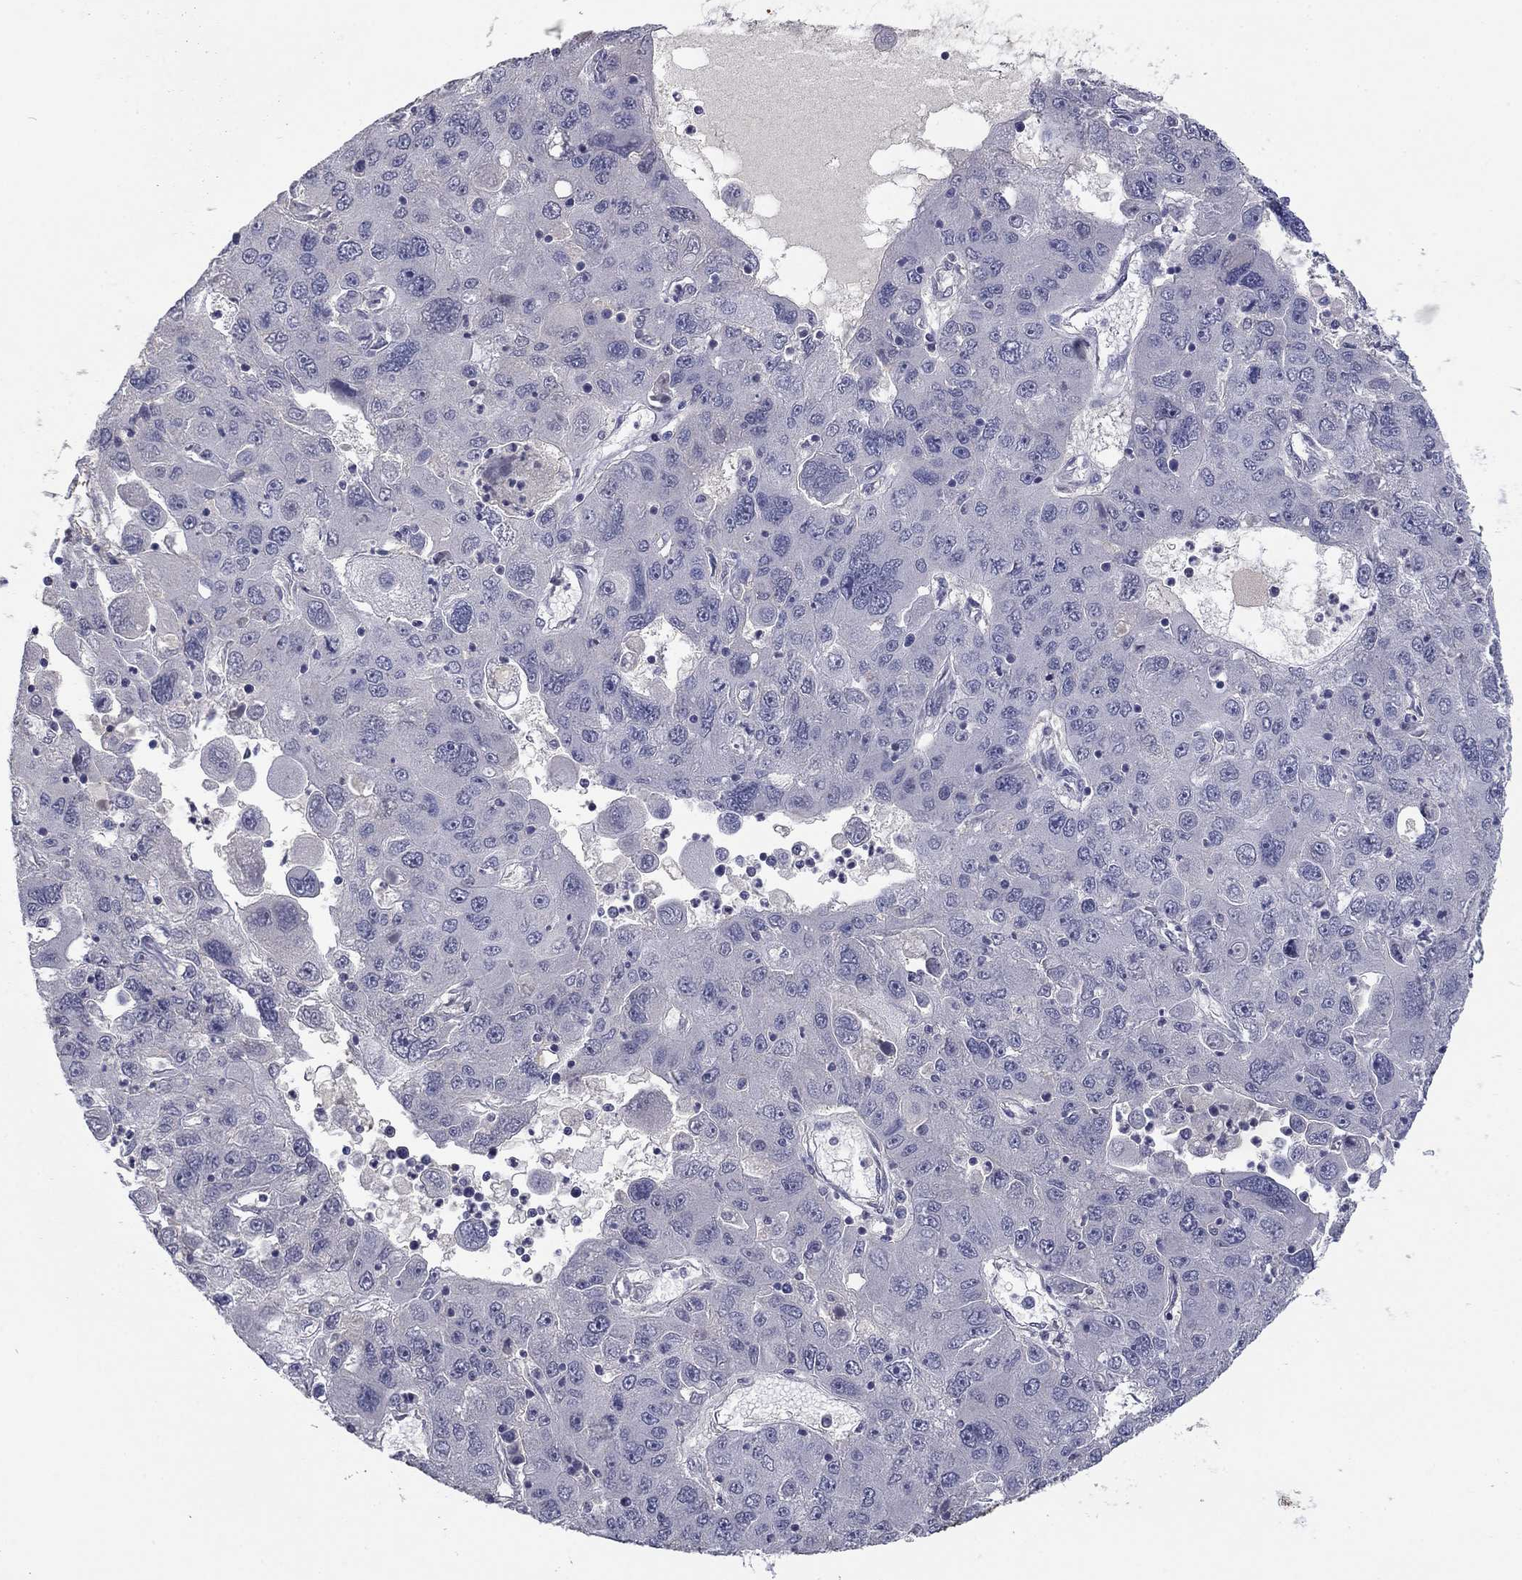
{"staining": {"intensity": "negative", "quantity": "none", "location": "none"}, "tissue": "stomach cancer", "cell_type": "Tumor cells", "image_type": "cancer", "snomed": [{"axis": "morphology", "description": "Adenocarcinoma, NOS"}, {"axis": "topography", "description": "Stomach"}], "caption": "The image shows no staining of tumor cells in adenocarcinoma (stomach).", "gene": "IP6K3", "patient": {"sex": "male", "age": 56}}